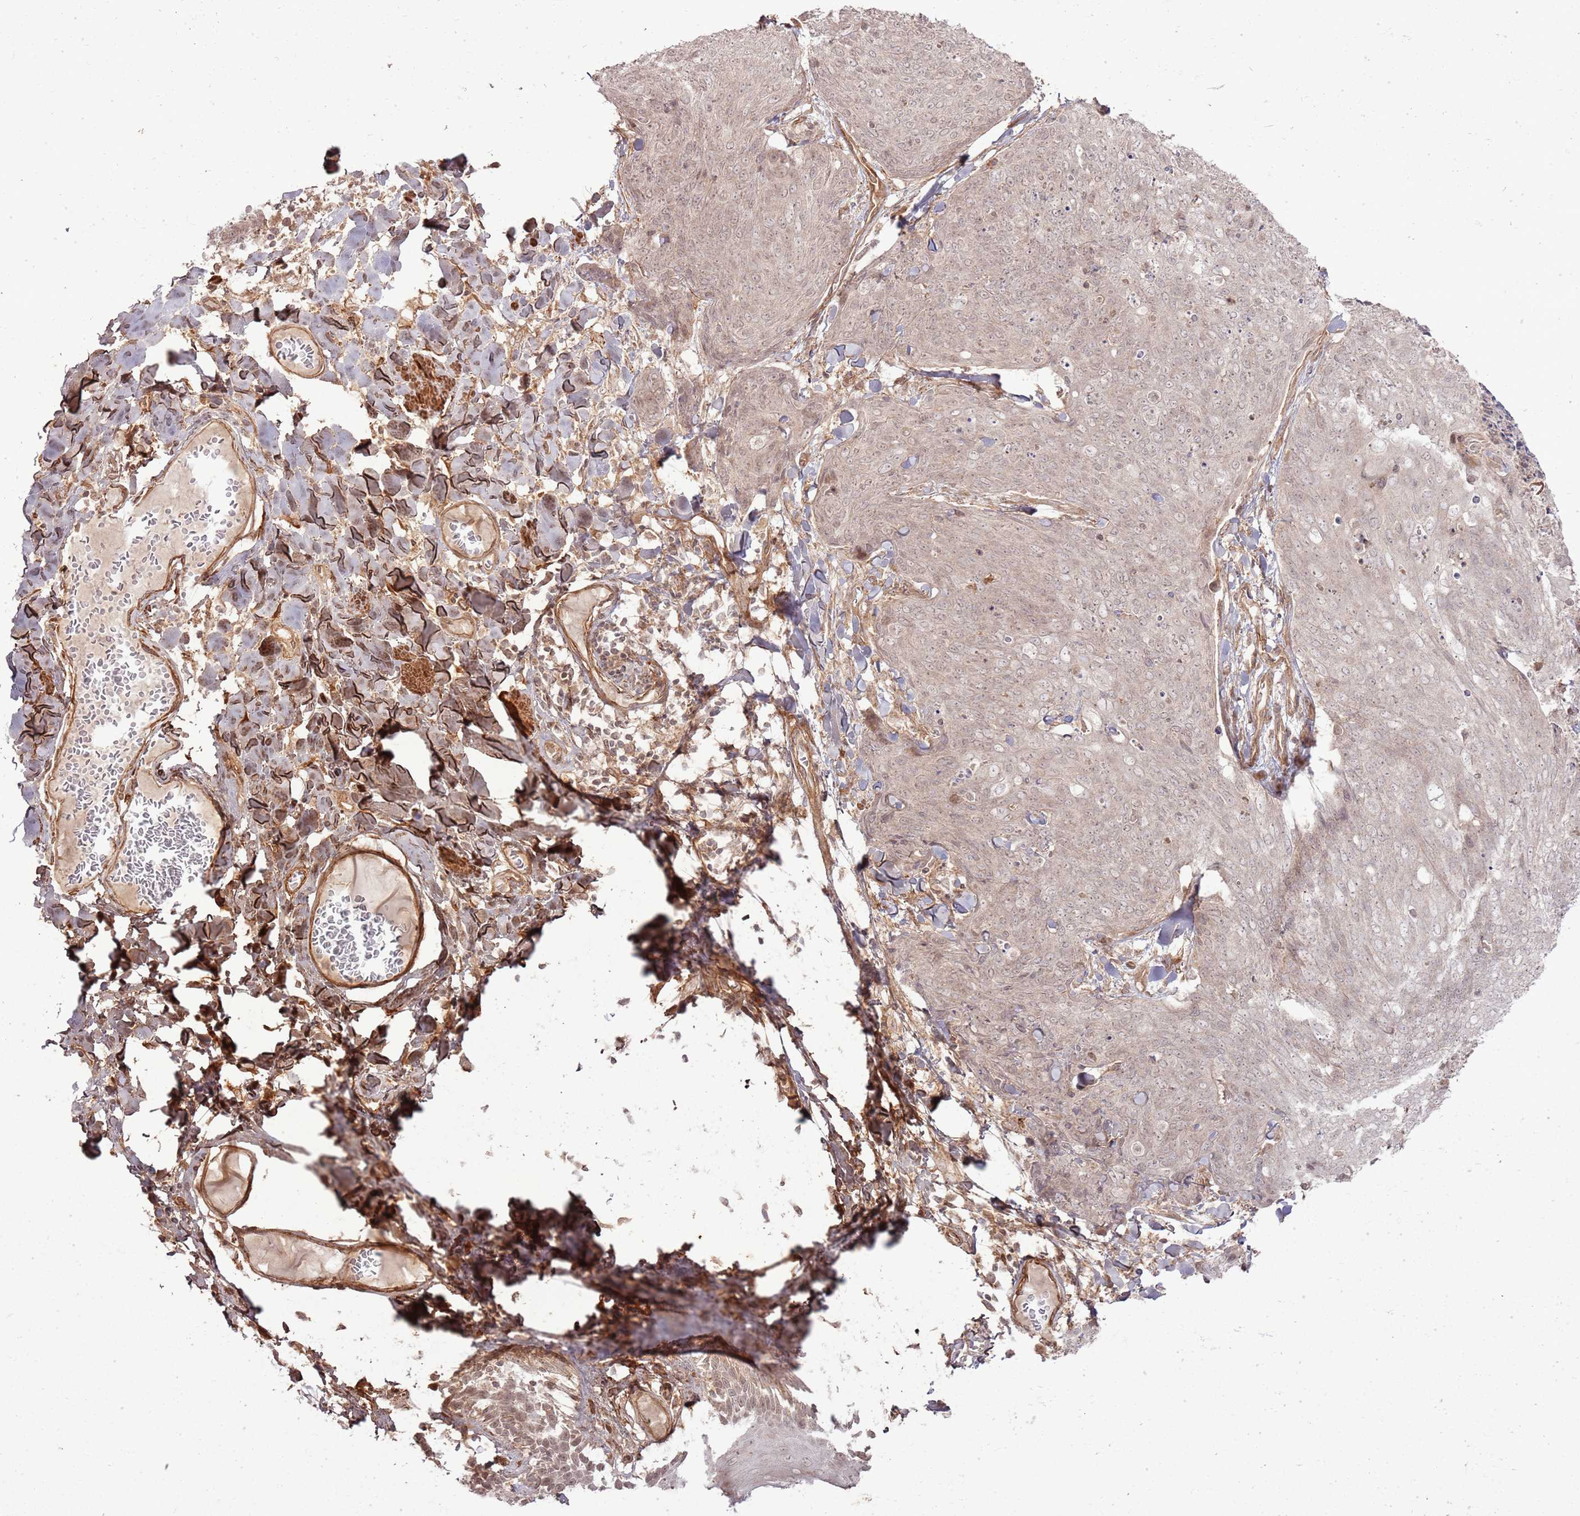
{"staining": {"intensity": "weak", "quantity": ">75%", "location": "cytoplasmic/membranous,nuclear"}, "tissue": "skin cancer", "cell_type": "Tumor cells", "image_type": "cancer", "snomed": [{"axis": "morphology", "description": "Squamous cell carcinoma, NOS"}, {"axis": "topography", "description": "Skin"}, {"axis": "topography", "description": "Vulva"}], "caption": "Protein expression analysis of skin cancer shows weak cytoplasmic/membranous and nuclear expression in about >75% of tumor cells. (DAB (3,3'-diaminobenzidine) IHC, brown staining for protein, blue staining for nuclei).", "gene": "ZNF623", "patient": {"sex": "female", "age": 85}}